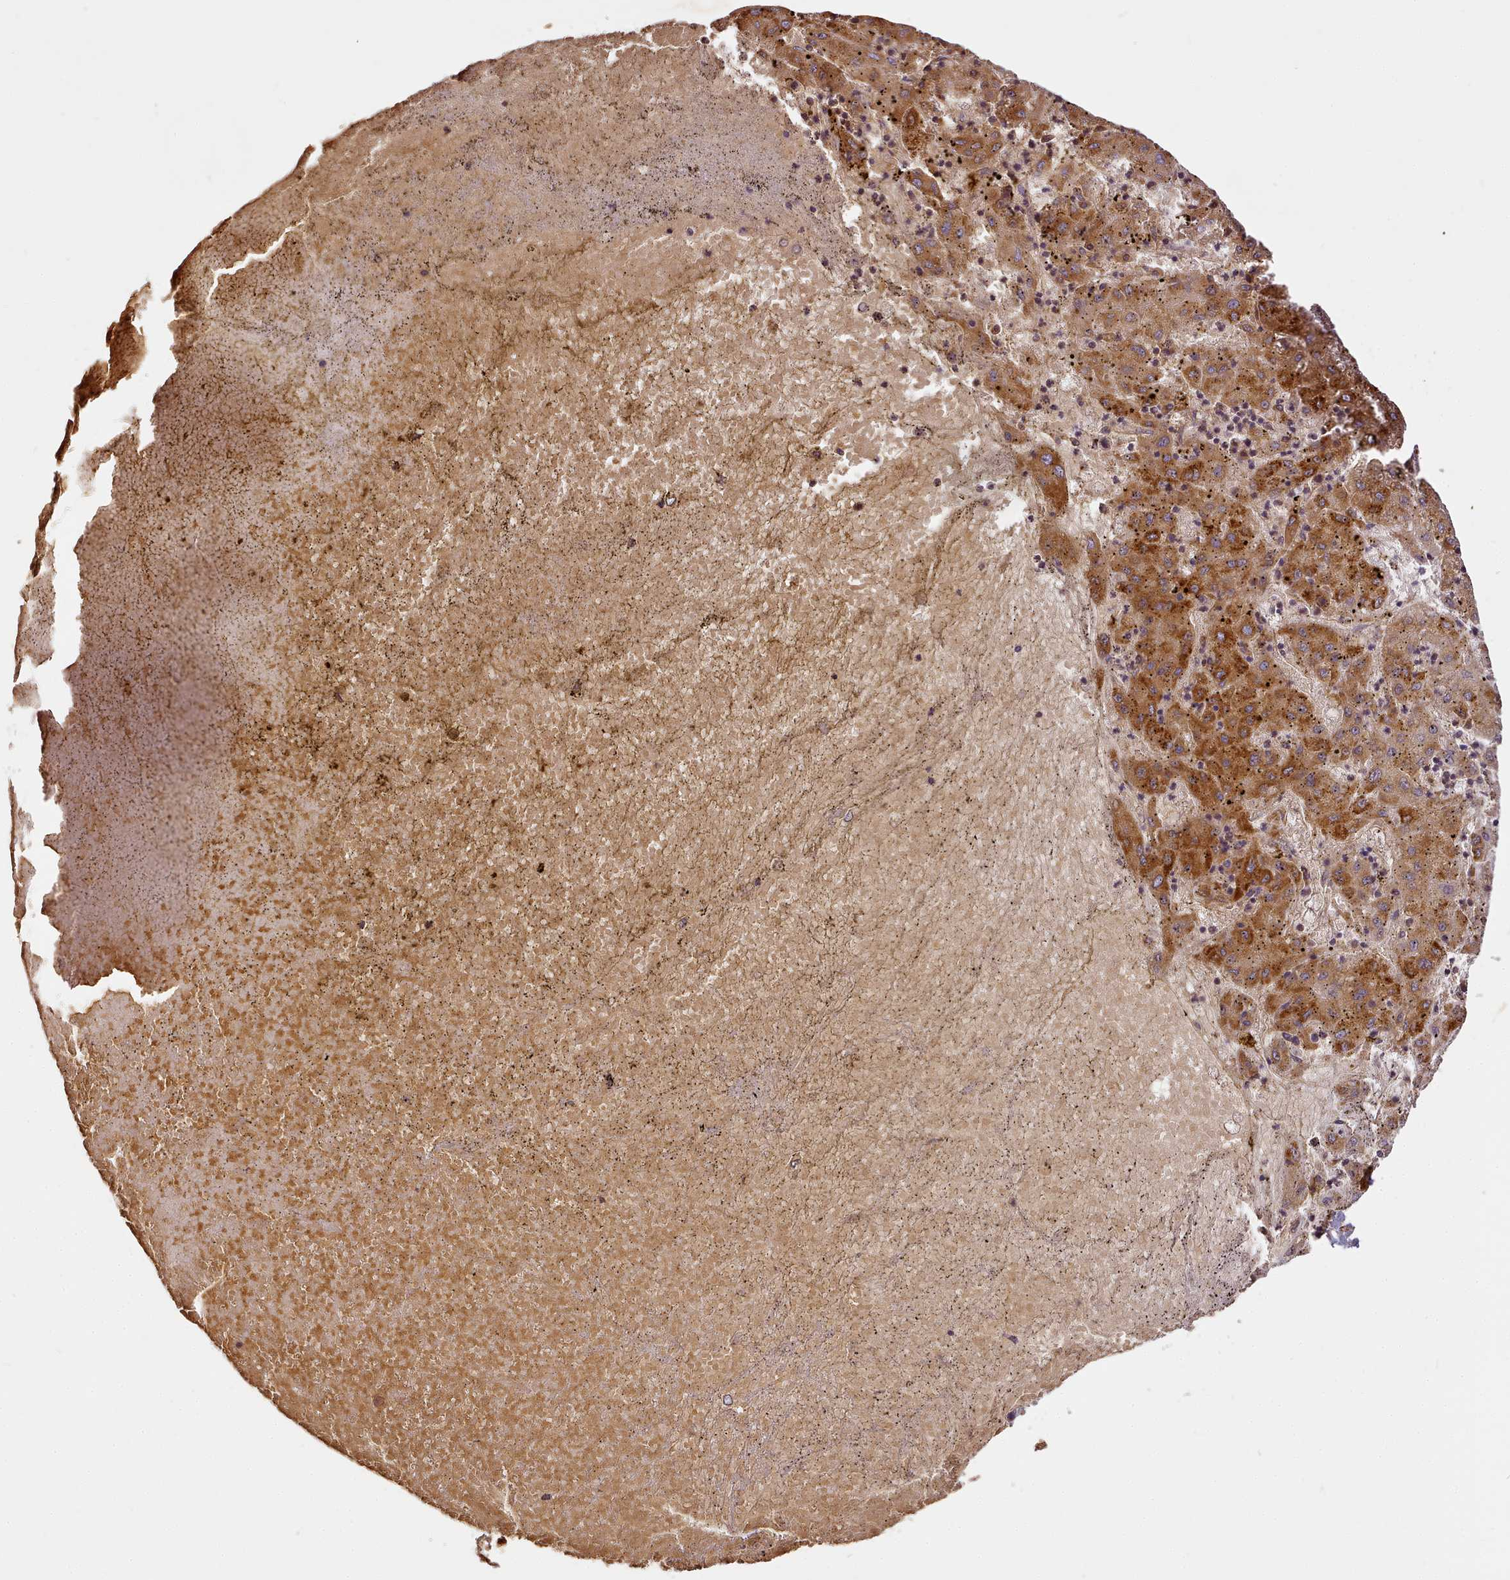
{"staining": {"intensity": "strong", "quantity": ">75%", "location": "cytoplasmic/membranous"}, "tissue": "liver cancer", "cell_type": "Tumor cells", "image_type": "cancer", "snomed": [{"axis": "morphology", "description": "Carcinoma, Hepatocellular, NOS"}, {"axis": "topography", "description": "Liver"}], "caption": "Immunohistochemistry staining of hepatocellular carcinoma (liver), which displays high levels of strong cytoplasmic/membranous positivity in about >75% of tumor cells indicating strong cytoplasmic/membranous protein expression. The staining was performed using DAB (brown) for protein detection and nuclei were counterstained in hematoxylin (blue).", "gene": "NBPF1", "patient": {"sex": "male", "age": 72}}